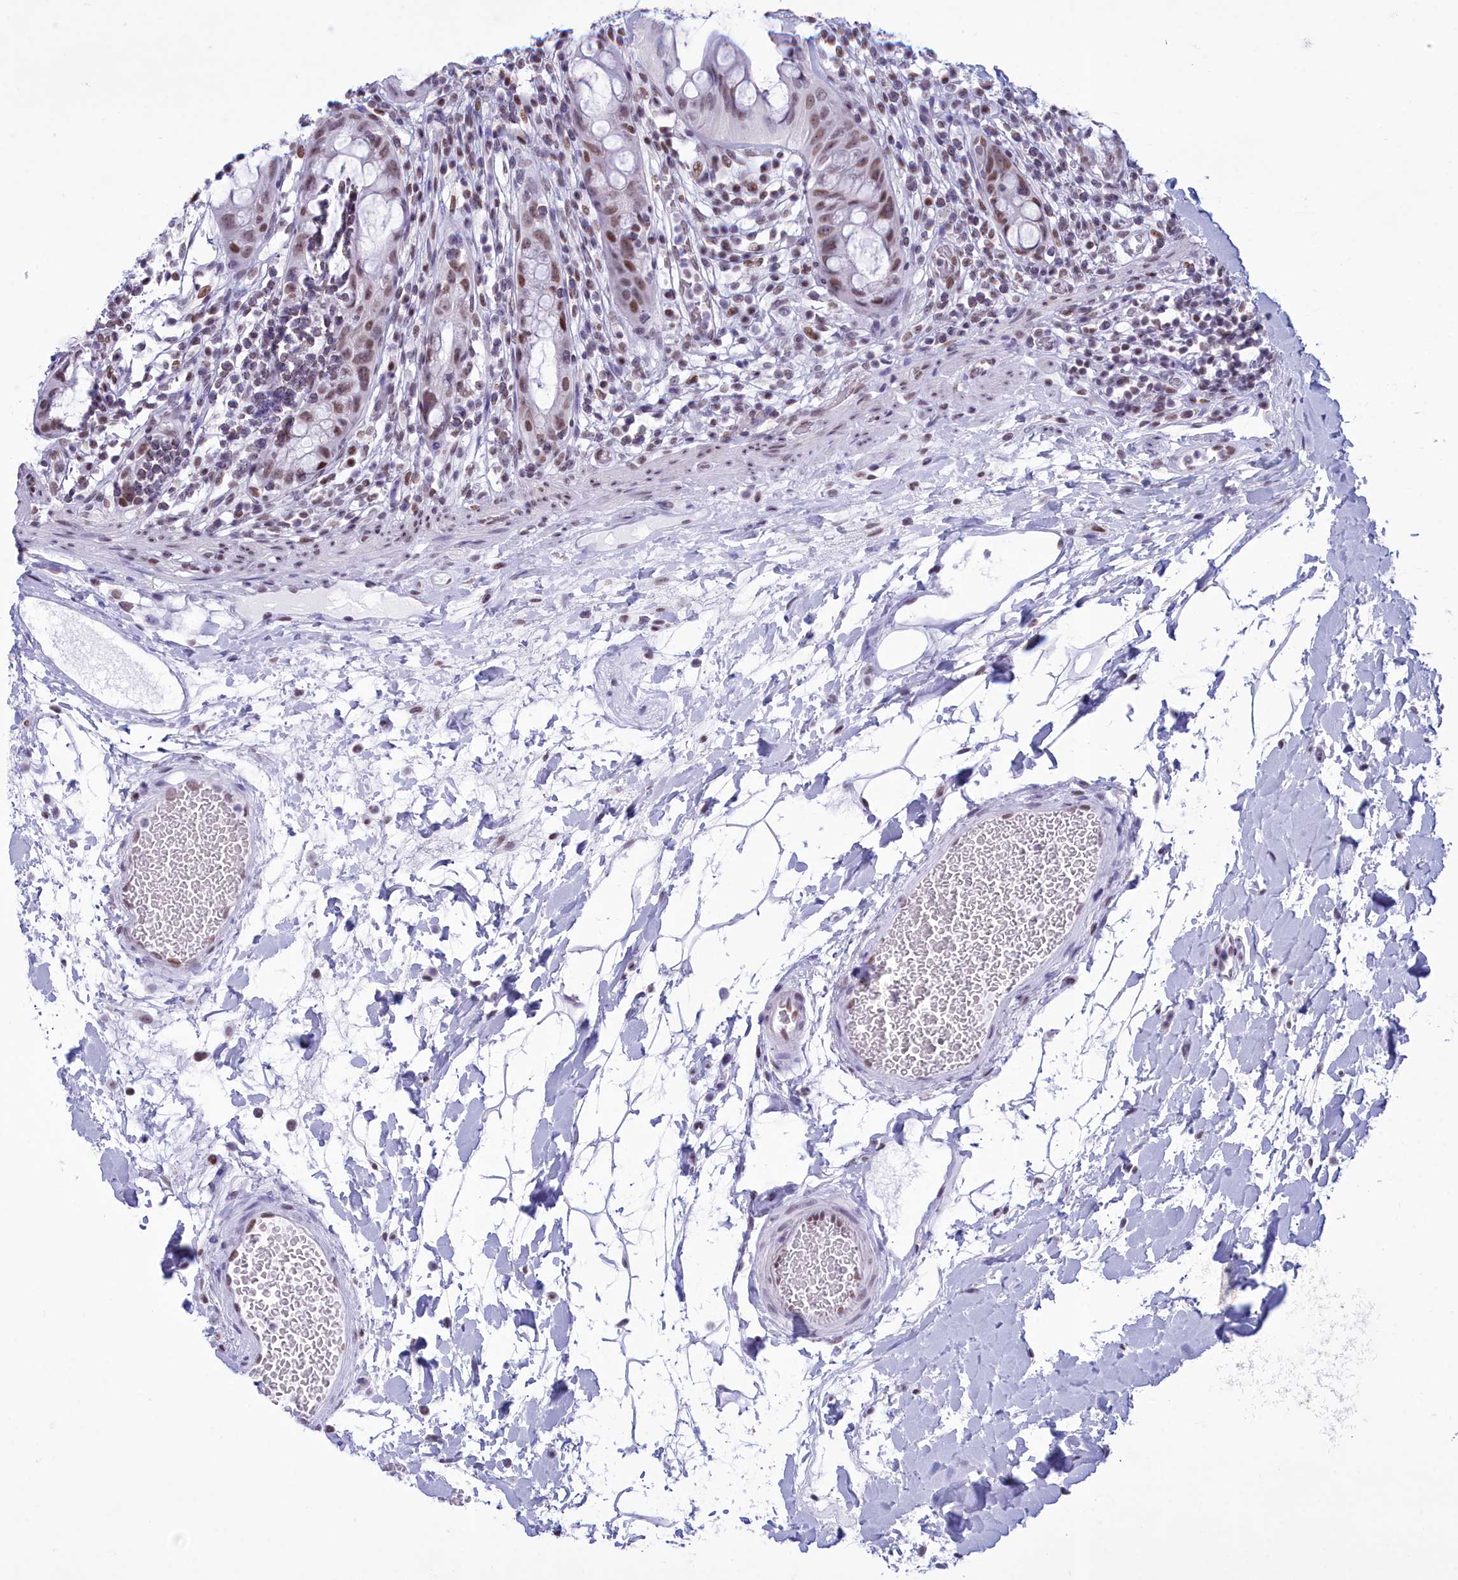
{"staining": {"intensity": "moderate", "quantity": "<25%", "location": "nuclear"}, "tissue": "rectum", "cell_type": "Glandular cells", "image_type": "normal", "snomed": [{"axis": "morphology", "description": "Normal tissue, NOS"}, {"axis": "topography", "description": "Rectum"}], "caption": "IHC (DAB (3,3'-diaminobenzidine)) staining of unremarkable human rectum reveals moderate nuclear protein positivity in about <25% of glandular cells.", "gene": "CDC26", "patient": {"sex": "female", "age": 57}}